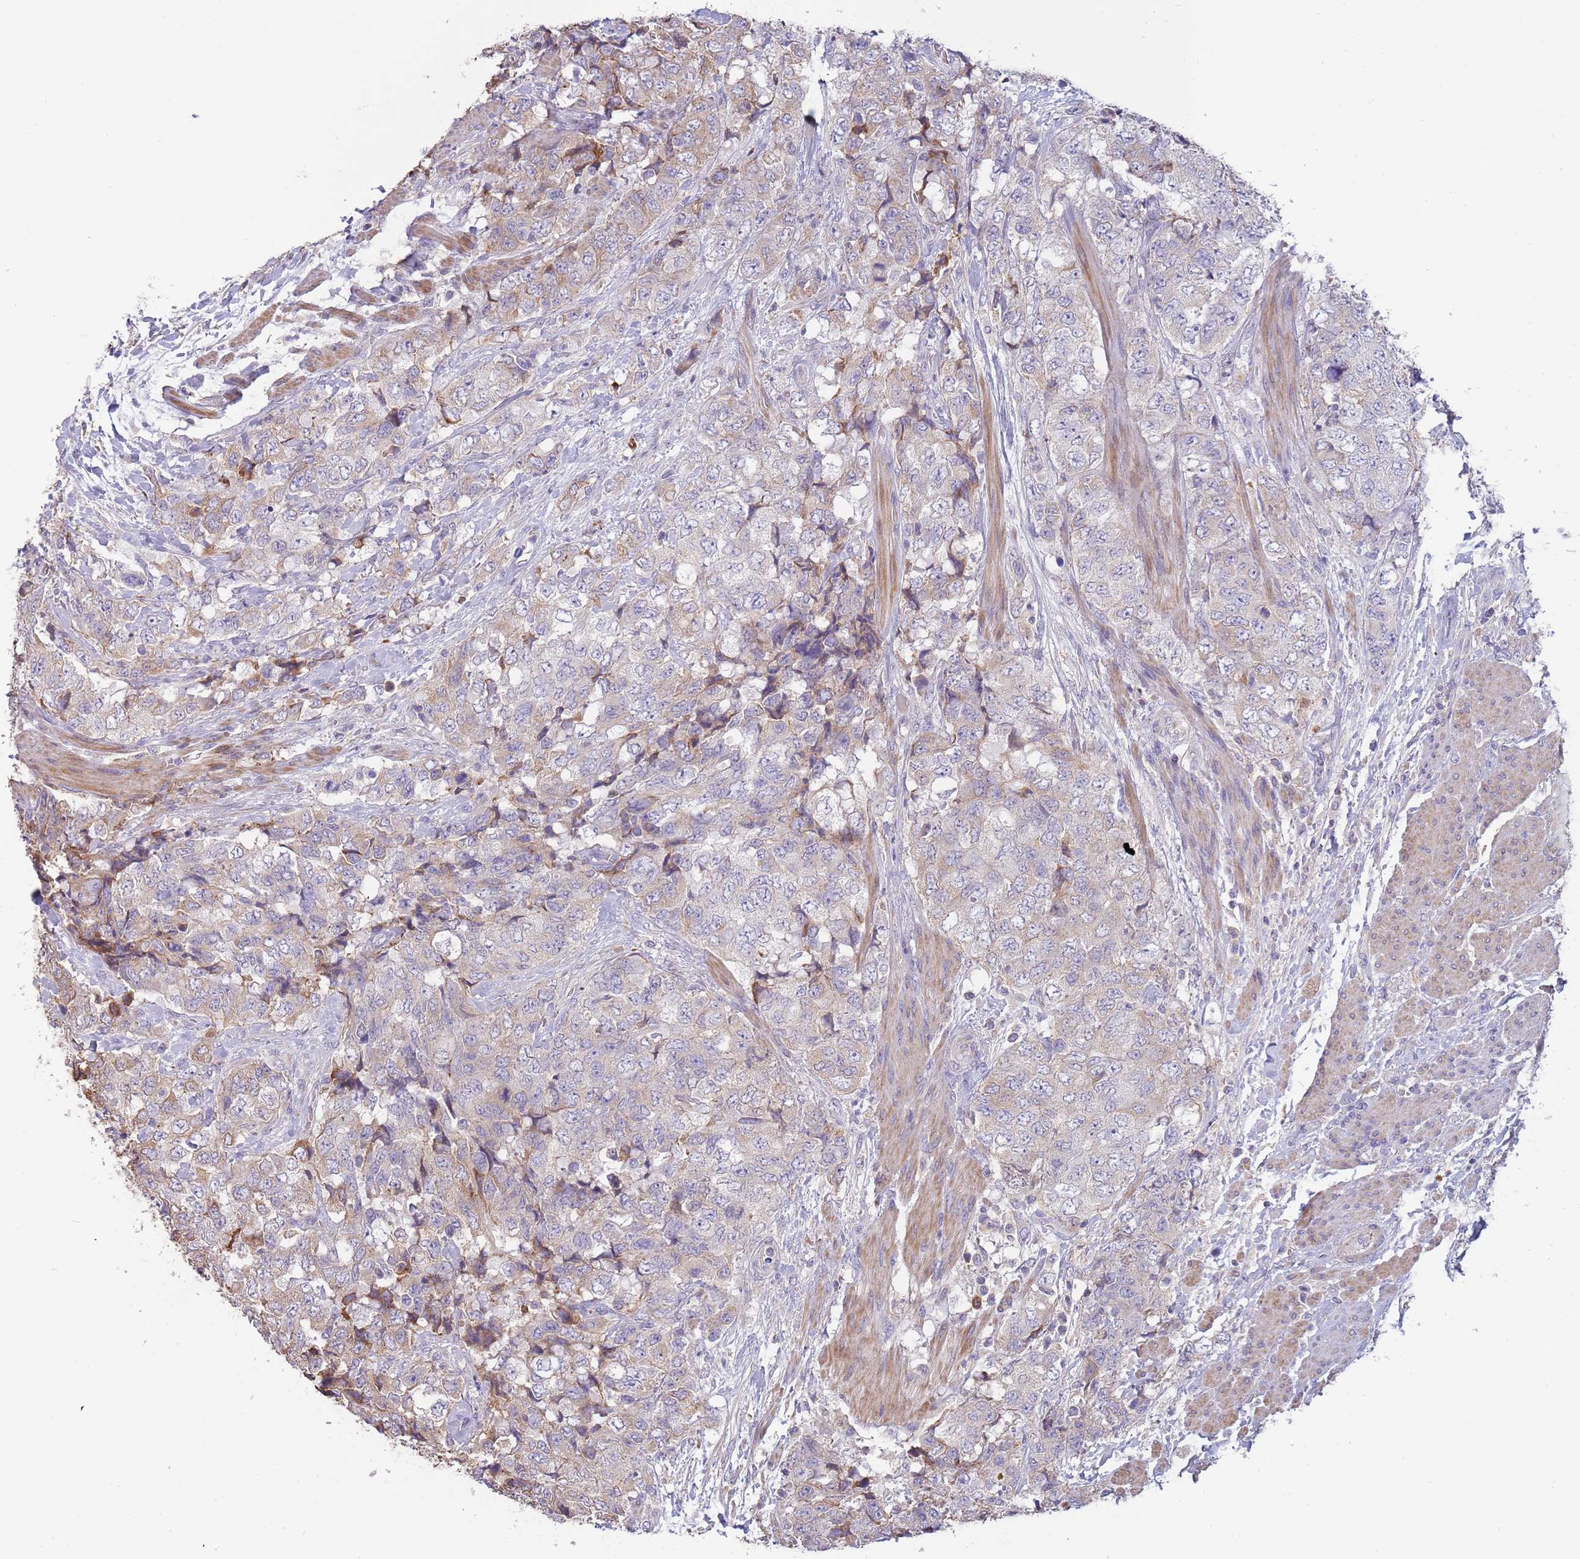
{"staining": {"intensity": "weak", "quantity": "25%-75%", "location": "cytoplasmic/membranous"}, "tissue": "urothelial cancer", "cell_type": "Tumor cells", "image_type": "cancer", "snomed": [{"axis": "morphology", "description": "Urothelial carcinoma, High grade"}, {"axis": "topography", "description": "Urinary bladder"}], "caption": "Urothelial cancer stained for a protein (brown) displays weak cytoplasmic/membranous positive staining in approximately 25%-75% of tumor cells.", "gene": "SUSD1", "patient": {"sex": "female", "age": 78}}